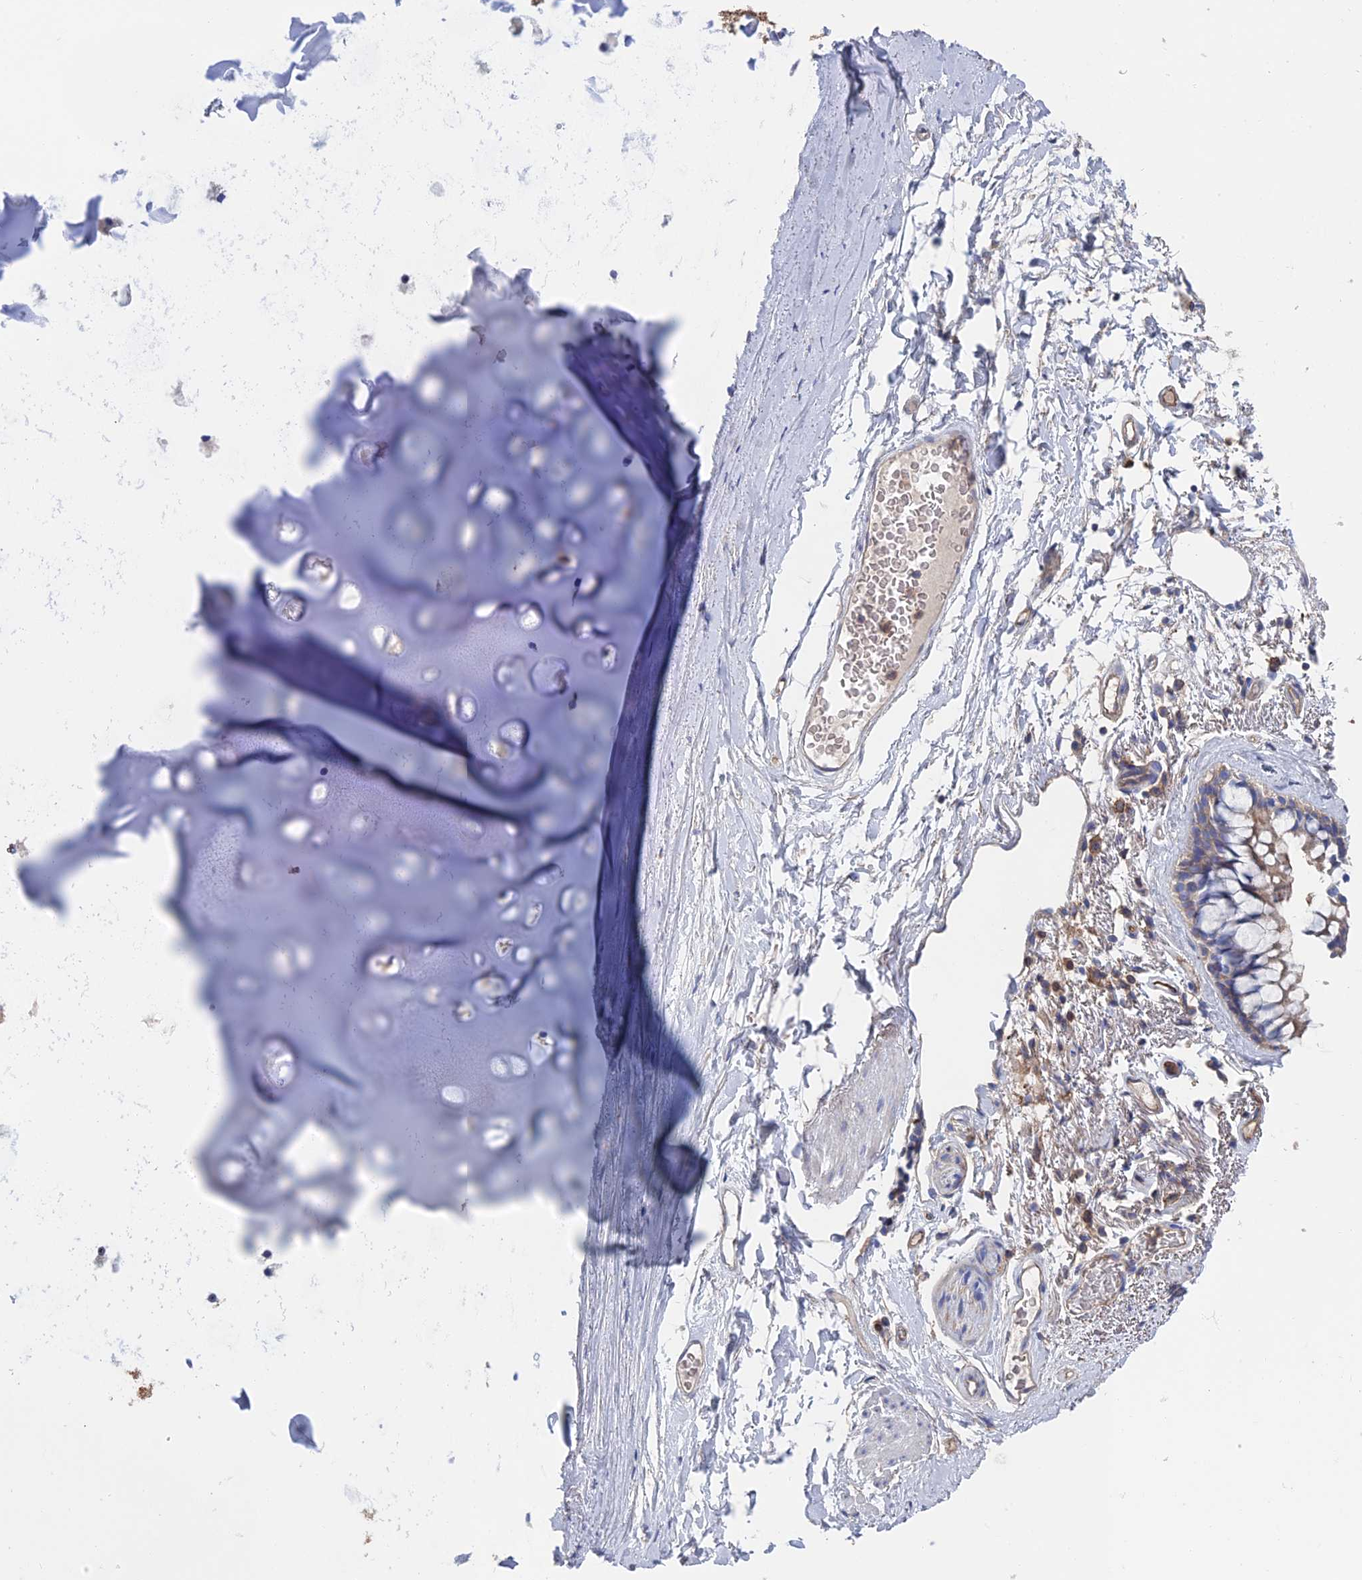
{"staining": {"intensity": "negative", "quantity": "none", "location": "none"}, "tissue": "adipose tissue", "cell_type": "Adipocytes", "image_type": "normal", "snomed": [{"axis": "morphology", "description": "Normal tissue, NOS"}, {"axis": "topography", "description": "Lymph node"}, {"axis": "topography", "description": "Bronchus"}], "caption": "The photomicrograph reveals no staining of adipocytes in unremarkable adipose tissue. The staining is performed using DAB brown chromogen with nuclei counter-stained in using hematoxylin.", "gene": "SNX11", "patient": {"sex": "male", "age": 63}}